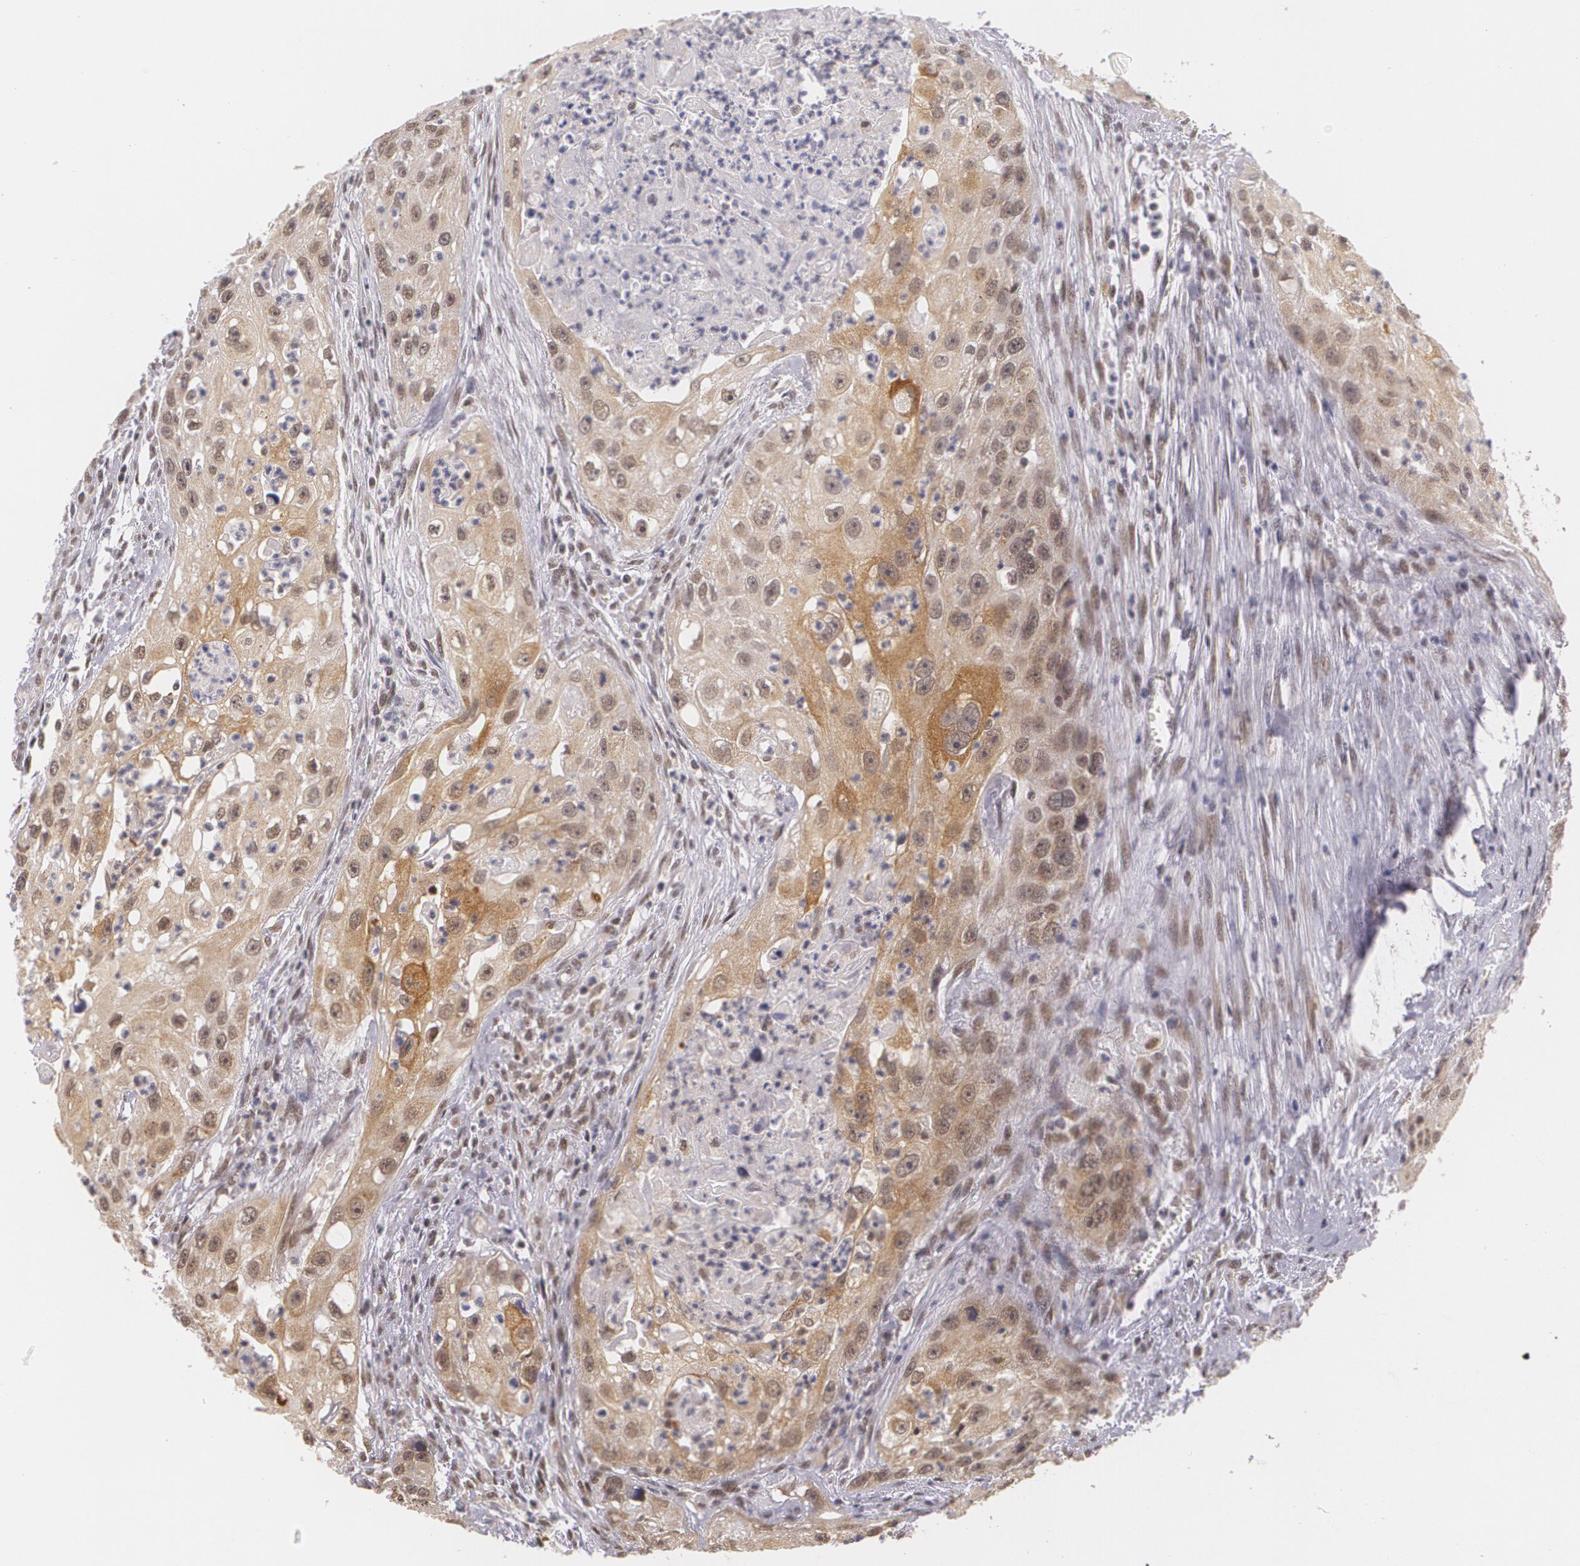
{"staining": {"intensity": "weak", "quantity": "<25%", "location": "cytoplasmic/membranous,nuclear"}, "tissue": "head and neck cancer", "cell_type": "Tumor cells", "image_type": "cancer", "snomed": [{"axis": "morphology", "description": "Squamous cell carcinoma, NOS"}, {"axis": "topography", "description": "Head-Neck"}], "caption": "Tumor cells show no significant staining in head and neck cancer.", "gene": "ALX1", "patient": {"sex": "male", "age": 64}}